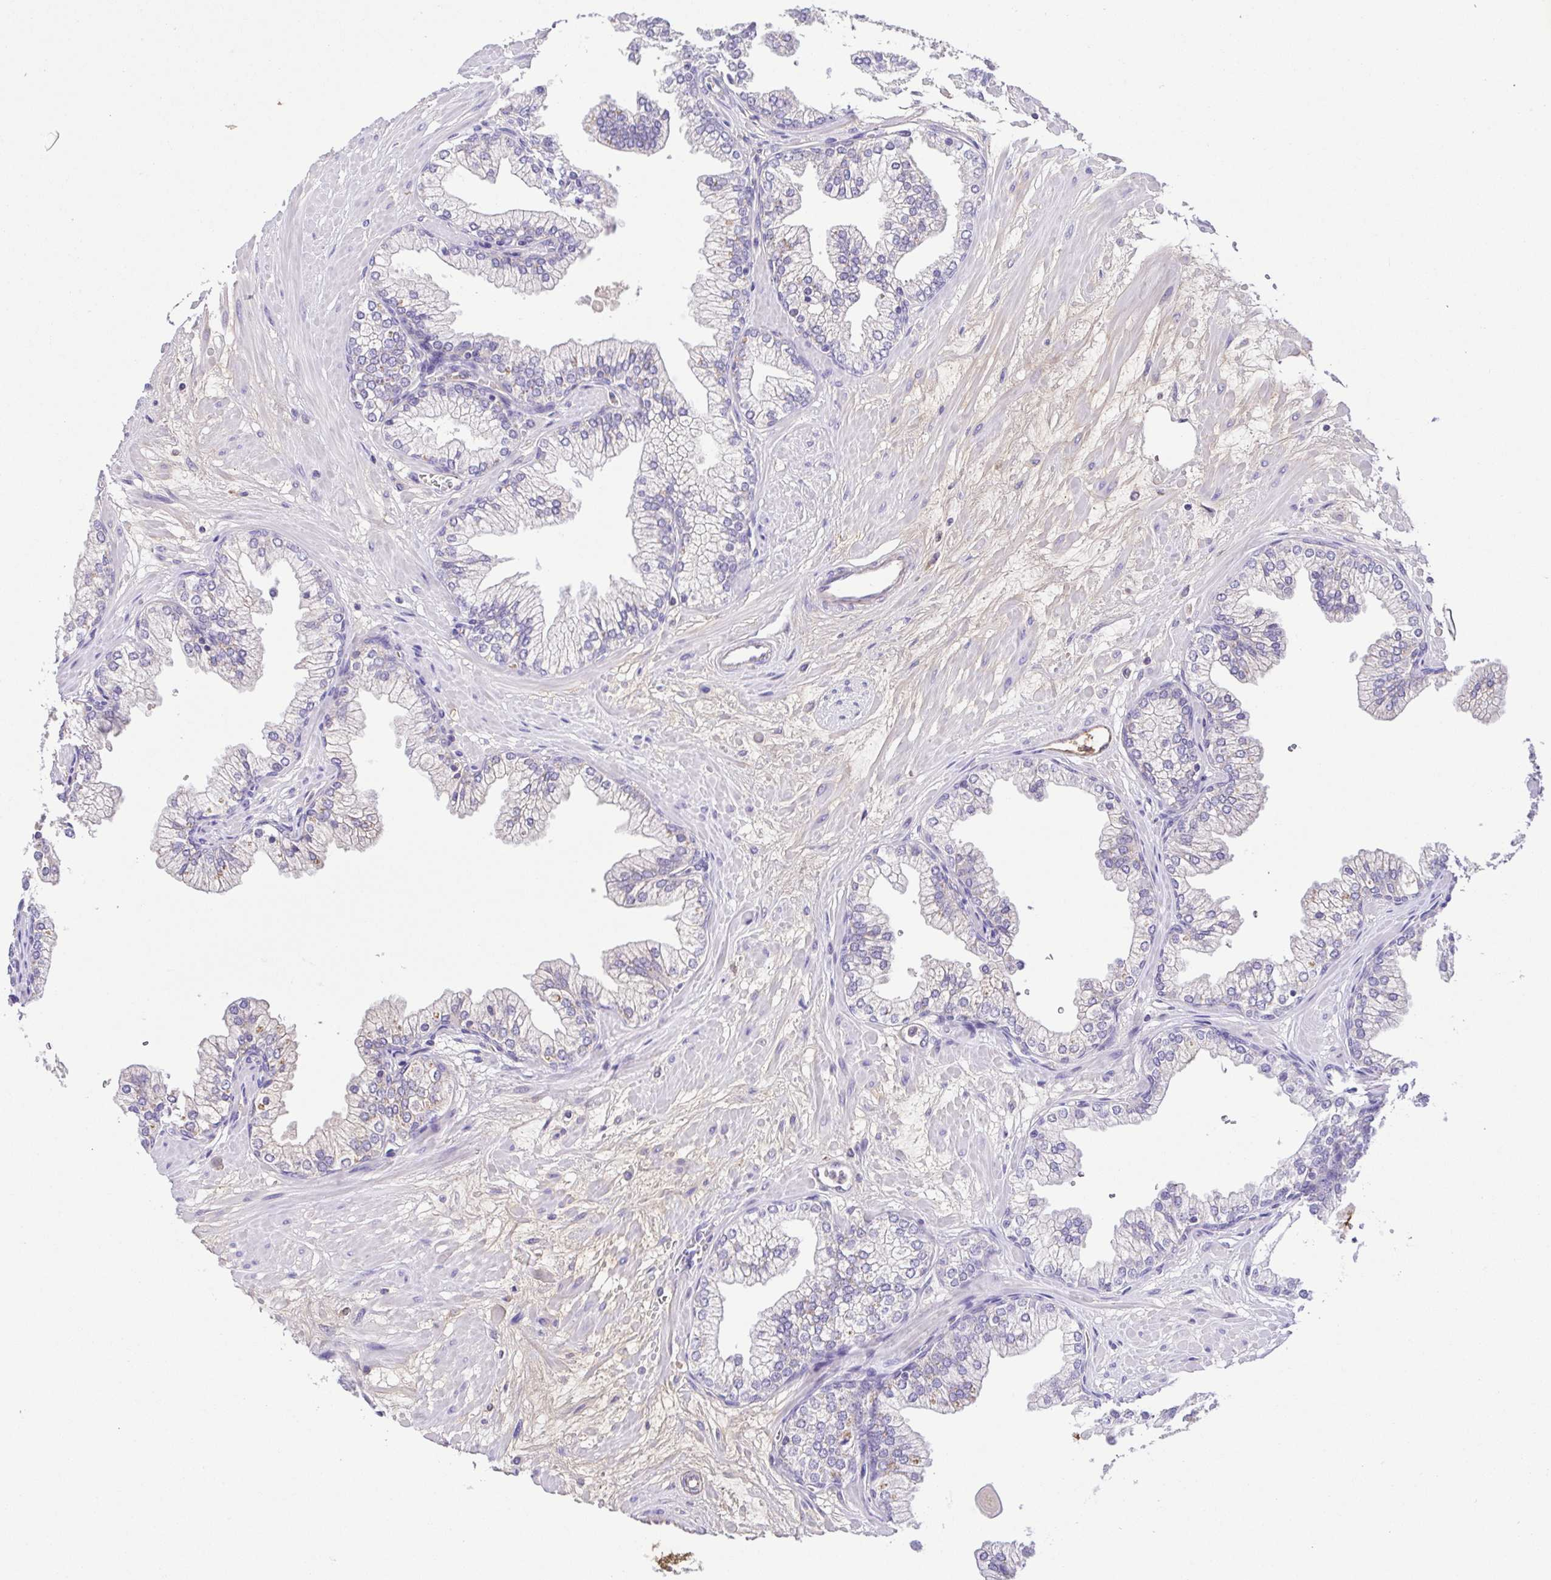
{"staining": {"intensity": "negative", "quantity": "none", "location": "none"}, "tissue": "prostate", "cell_type": "Glandular cells", "image_type": "normal", "snomed": [{"axis": "morphology", "description": "Normal tissue, NOS"}, {"axis": "topography", "description": "Prostate"}, {"axis": "topography", "description": "Peripheral nerve tissue"}], "caption": "Micrograph shows no significant protein positivity in glandular cells of normal prostate.", "gene": "IGFL1", "patient": {"sex": "male", "age": 61}}